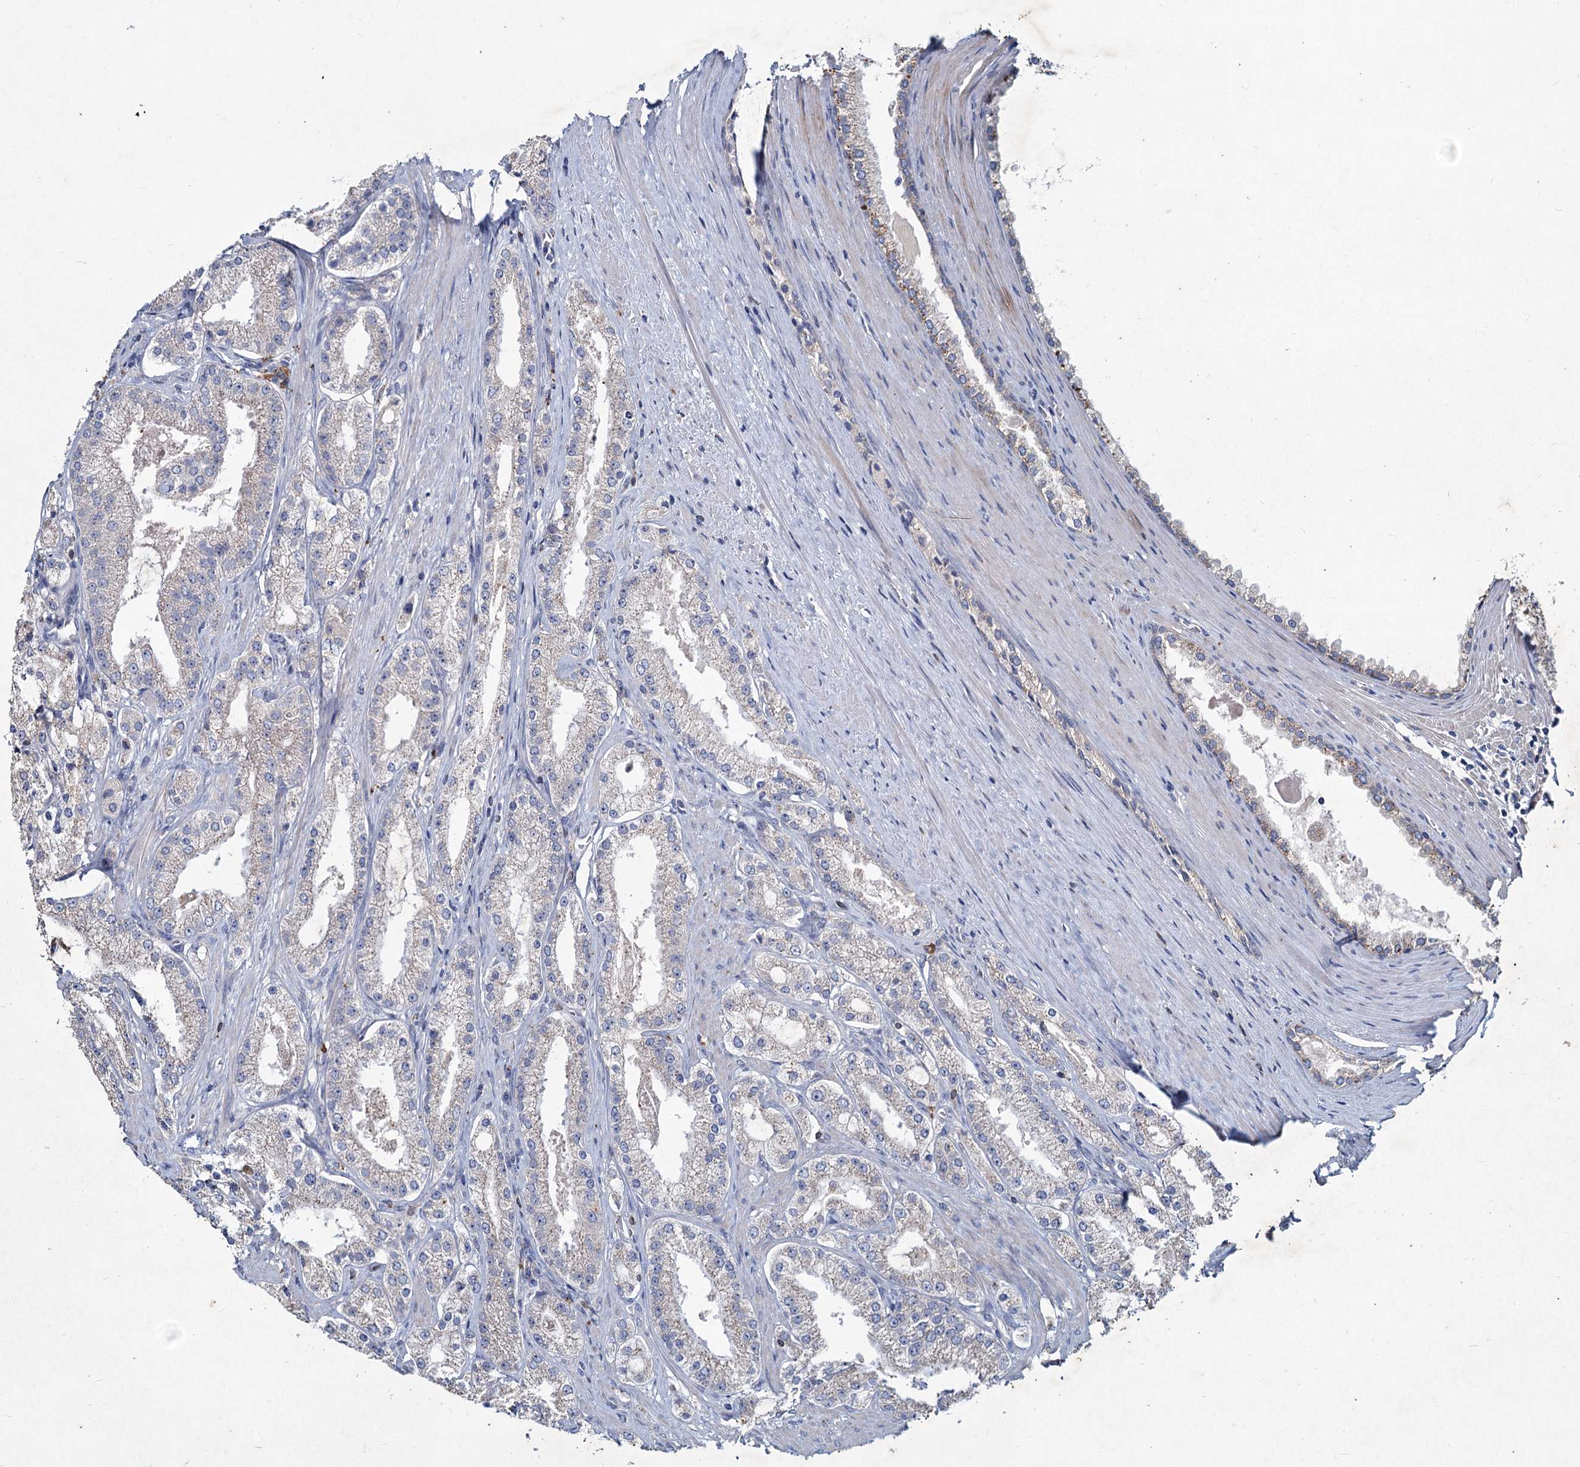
{"staining": {"intensity": "negative", "quantity": "none", "location": "none"}, "tissue": "prostate cancer", "cell_type": "Tumor cells", "image_type": "cancer", "snomed": [{"axis": "morphology", "description": "Adenocarcinoma, Low grade"}, {"axis": "topography", "description": "Prostate"}], "caption": "A histopathology image of low-grade adenocarcinoma (prostate) stained for a protein exhibits no brown staining in tumor cells.", "gene": "TMX2", "patient": {"sex": "male", "age": 69}}